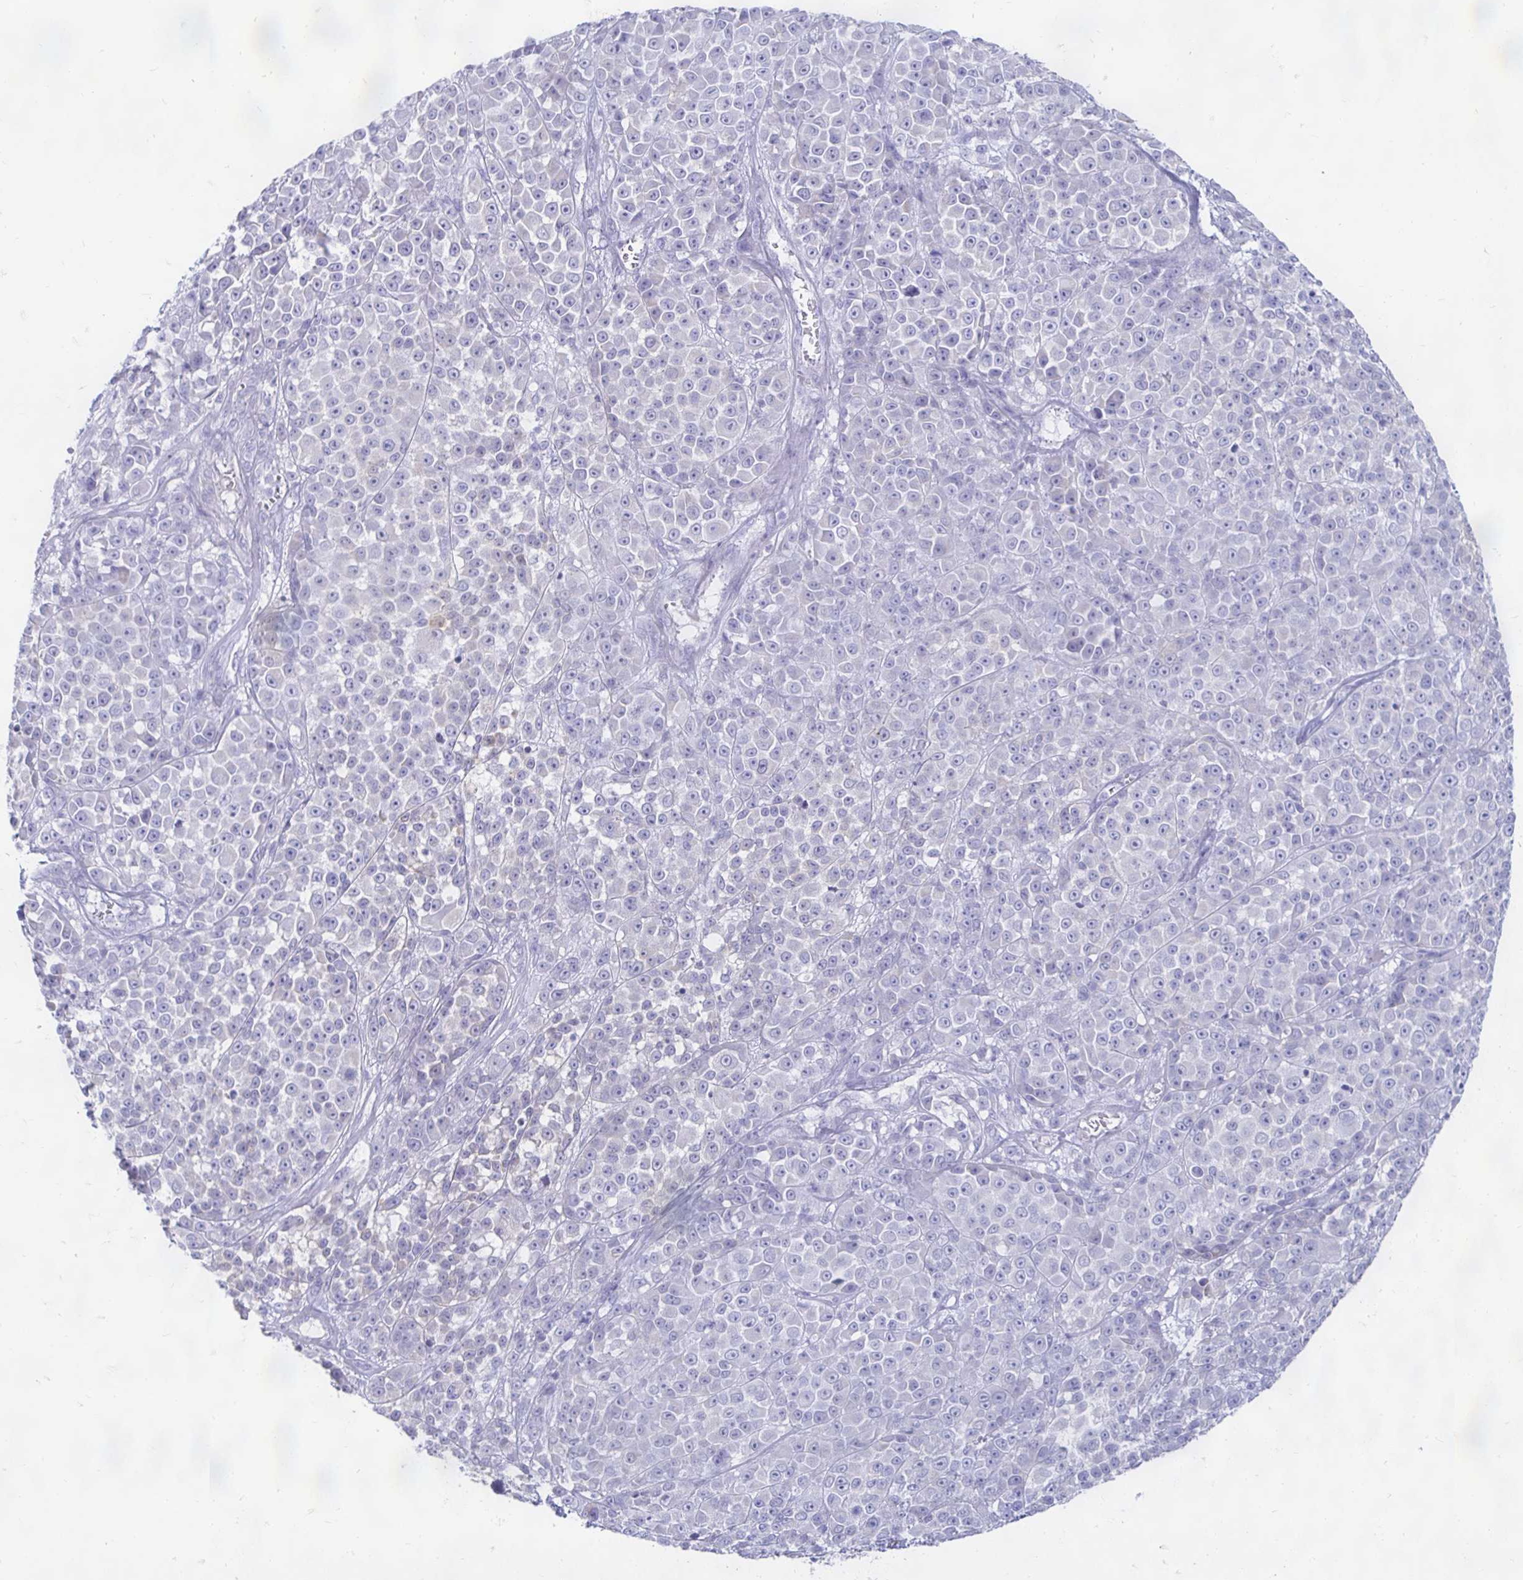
{"staining": {"intensity": "negative", "quantity": "none", "location": "none"}, "tissue": "melanoma", "cell_type": "Tumor cells", "image_type": "cancer", "snomed": [{"axis": "morphology", "description": "Malignant melanoma, NOS"}, {"axis": "topography", "description": "Skin"}, {"axis": "topography", "description": "Skin of back"}], "caption": "This is an immunohistochemistry micrograph of melanoma. There is no positivity in tumor cells.", "gene": "PEG10", "patient": {"sex": "male", "age": 91}}